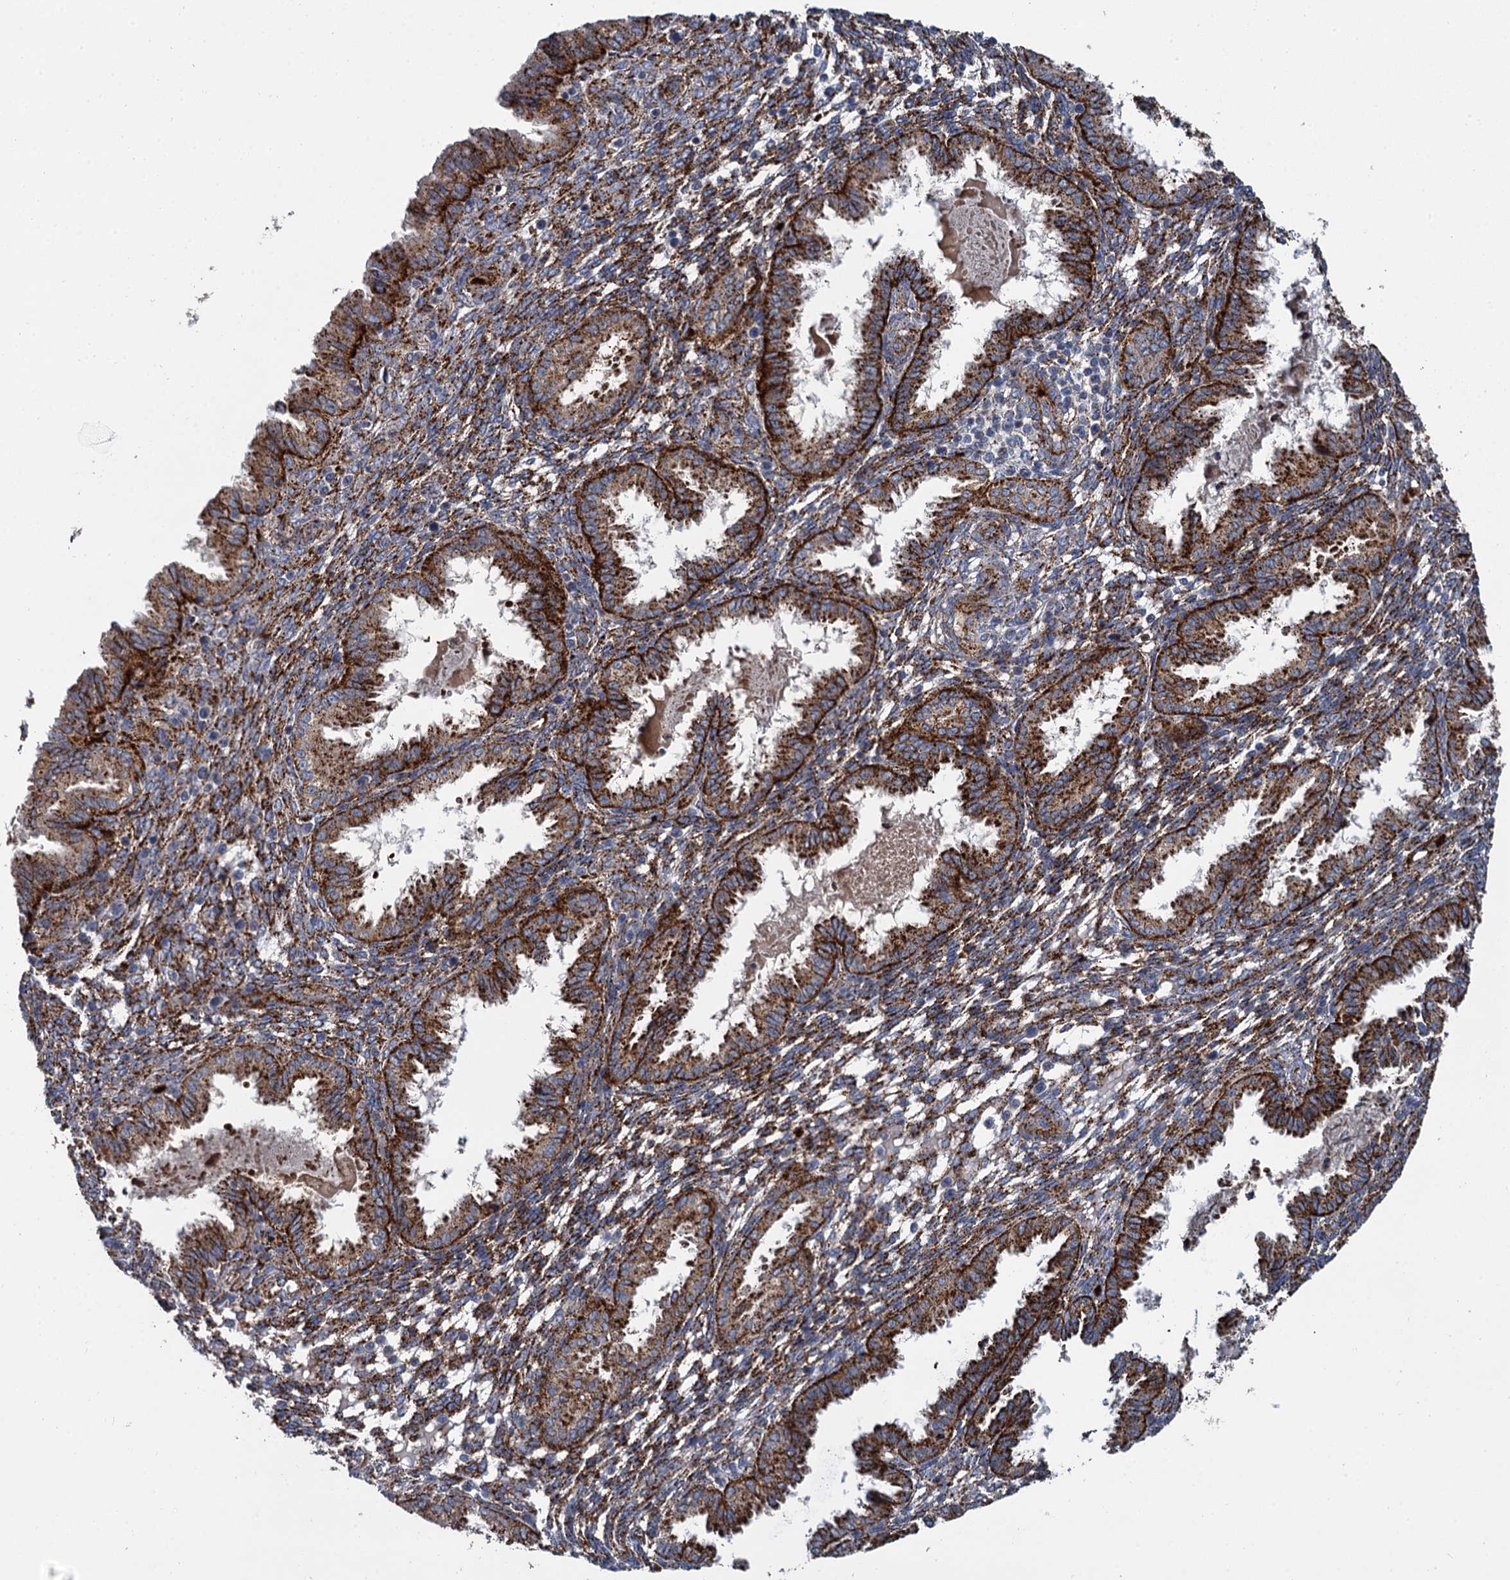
{"staining": {"intensity": "moderate", "quantity": "<25%", "location": "cytoplasmic/membranous"}, "tissue": "endometrium", "cell_type": "Cells in endometrial stroma", "image_type": "normal", "snomed": [{"axis": "morphology", "description": "Normal tissue, NOS"}, {"axis": "topography", "description": "Endometrium"}], "caption": "A brown stain labels moderate cytoplasmic/membranous positivity of a protein in cells in endometrial stroma of unremarkable human endometrium.", "gene": "GBA1", "patient": {"sex": "female", "age": 33}}